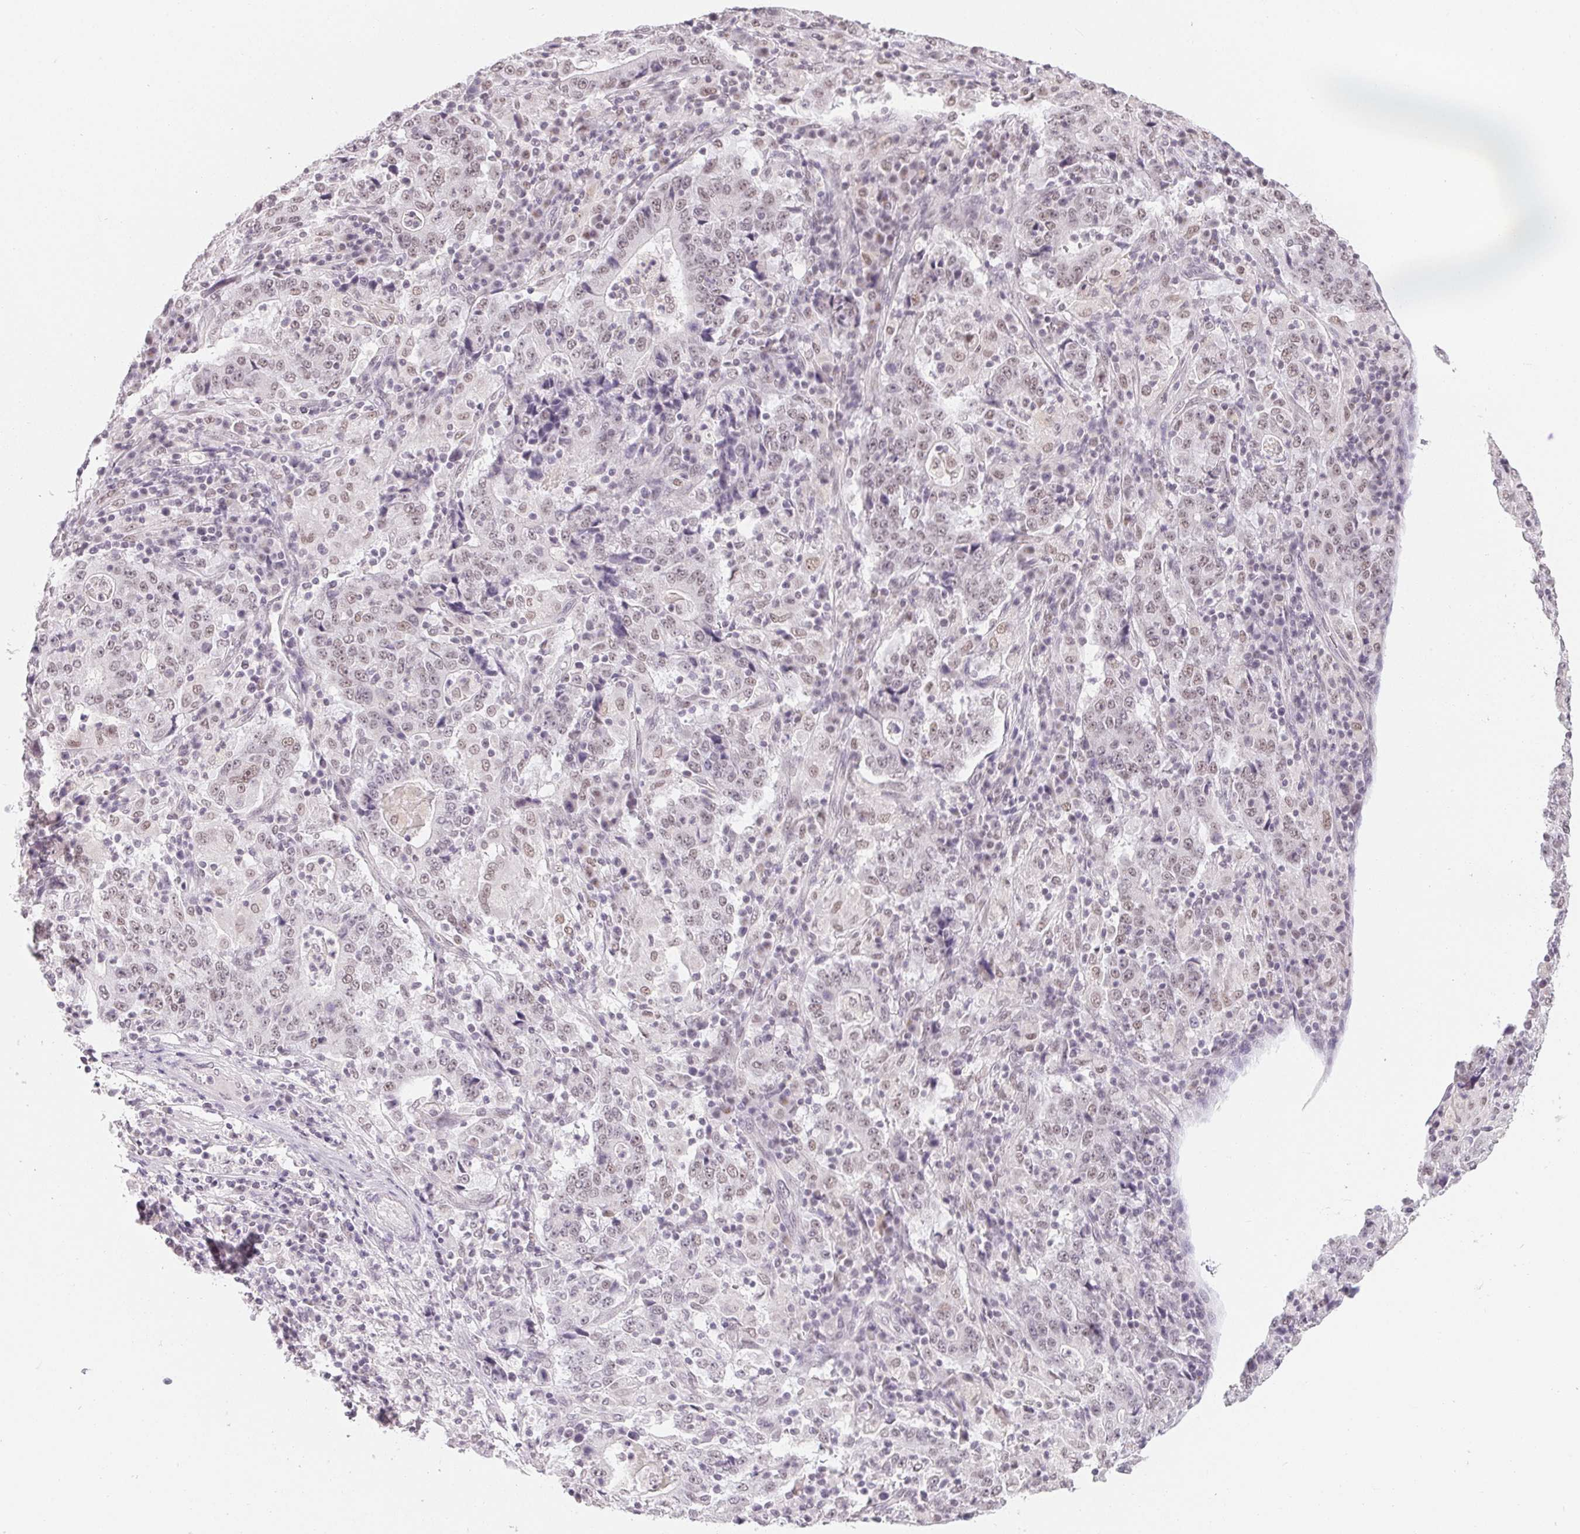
{"staining": {"intensity": "weak", "quantity": "25%-75%", "location": "nuclear"}, "tissue": "stomach cancer", "cell_type": "Tumor cells", "image_type": "cancer", "snomed": [{"axis": "morphology", "description": "Normal tissue, NOS"}, {"axis": "morphology", "description": "Adenocarcinoma, NOS"}, {"axis": "topography", "description": "Stomach, upper"}, {"axis": "topography", "description": "Stomach"}], "caption": "IHC staining of stomach adenocarcinoma, which exhibits low levels of weak nuclear expression in approximately 25%-75% of tumor cells indicating weak nuclear protein expression. The staining was performed using DAB (brown) for protein detection and nuclei were counterstained in hematoxylin (blue).", "gene": "NXF3", "patient": {"sex": "male", "age": 59}}